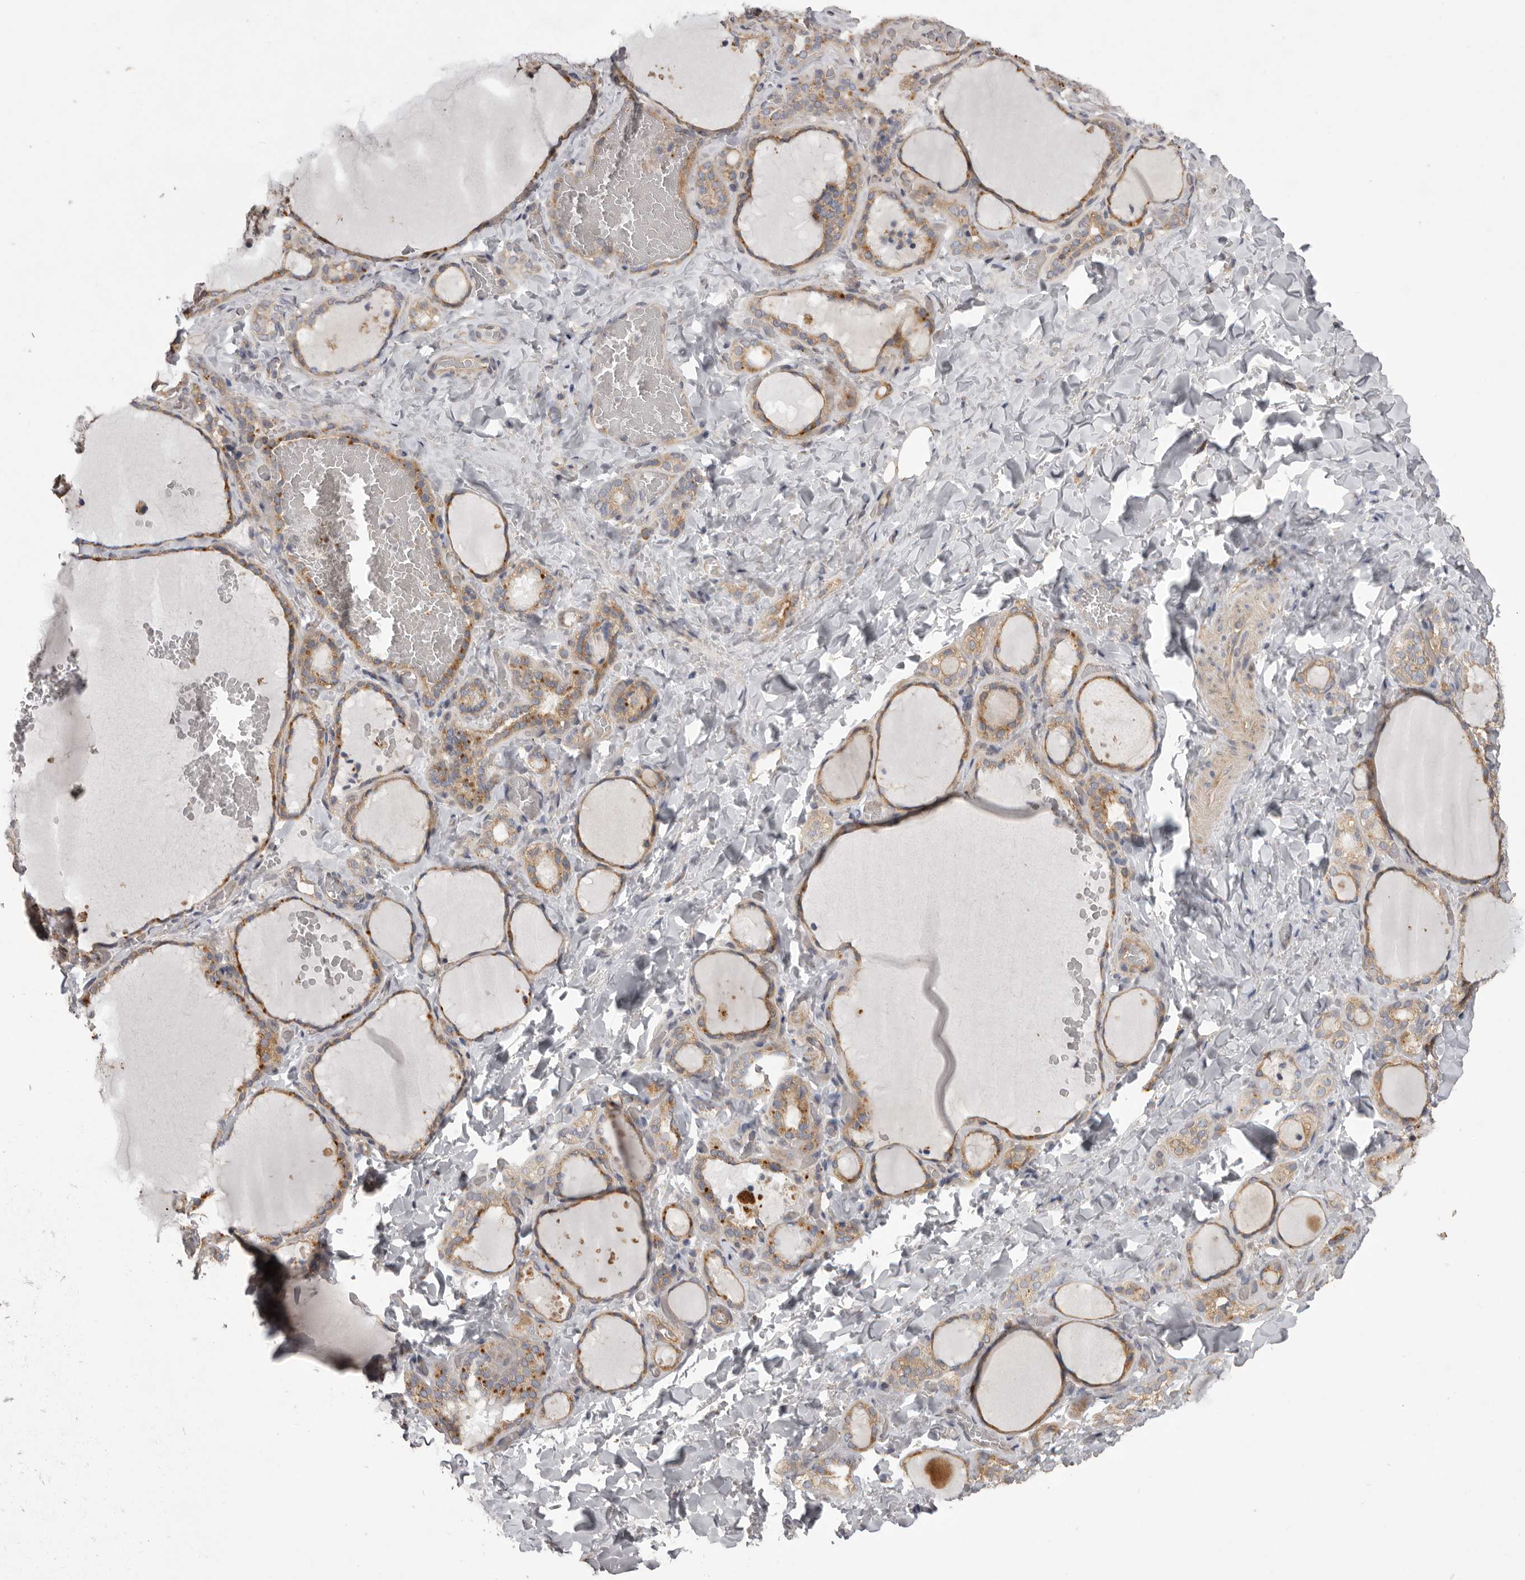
{"staining": {"intensity": "moderate", "quantity": ">75%", "location": "cytoplasmic/membranous"}, "tissue": "thyroid gland", "cell_type": "Glandular cells", "image_type": "normal", "snomed": [{"axis": "morphology", "description": "Normal tissue, NOS"}, {"axis": "topography", "description": "Thyroid gland"}], "caption": "Immunohistochemical staining of benign human thyroid gland reveals >75% levels of moderate cytoplasmic/membranous protein staining in approximately >75% of glandular cells.", "gene": "WDR47", "patient": {"sex": "female", "age": 22}}